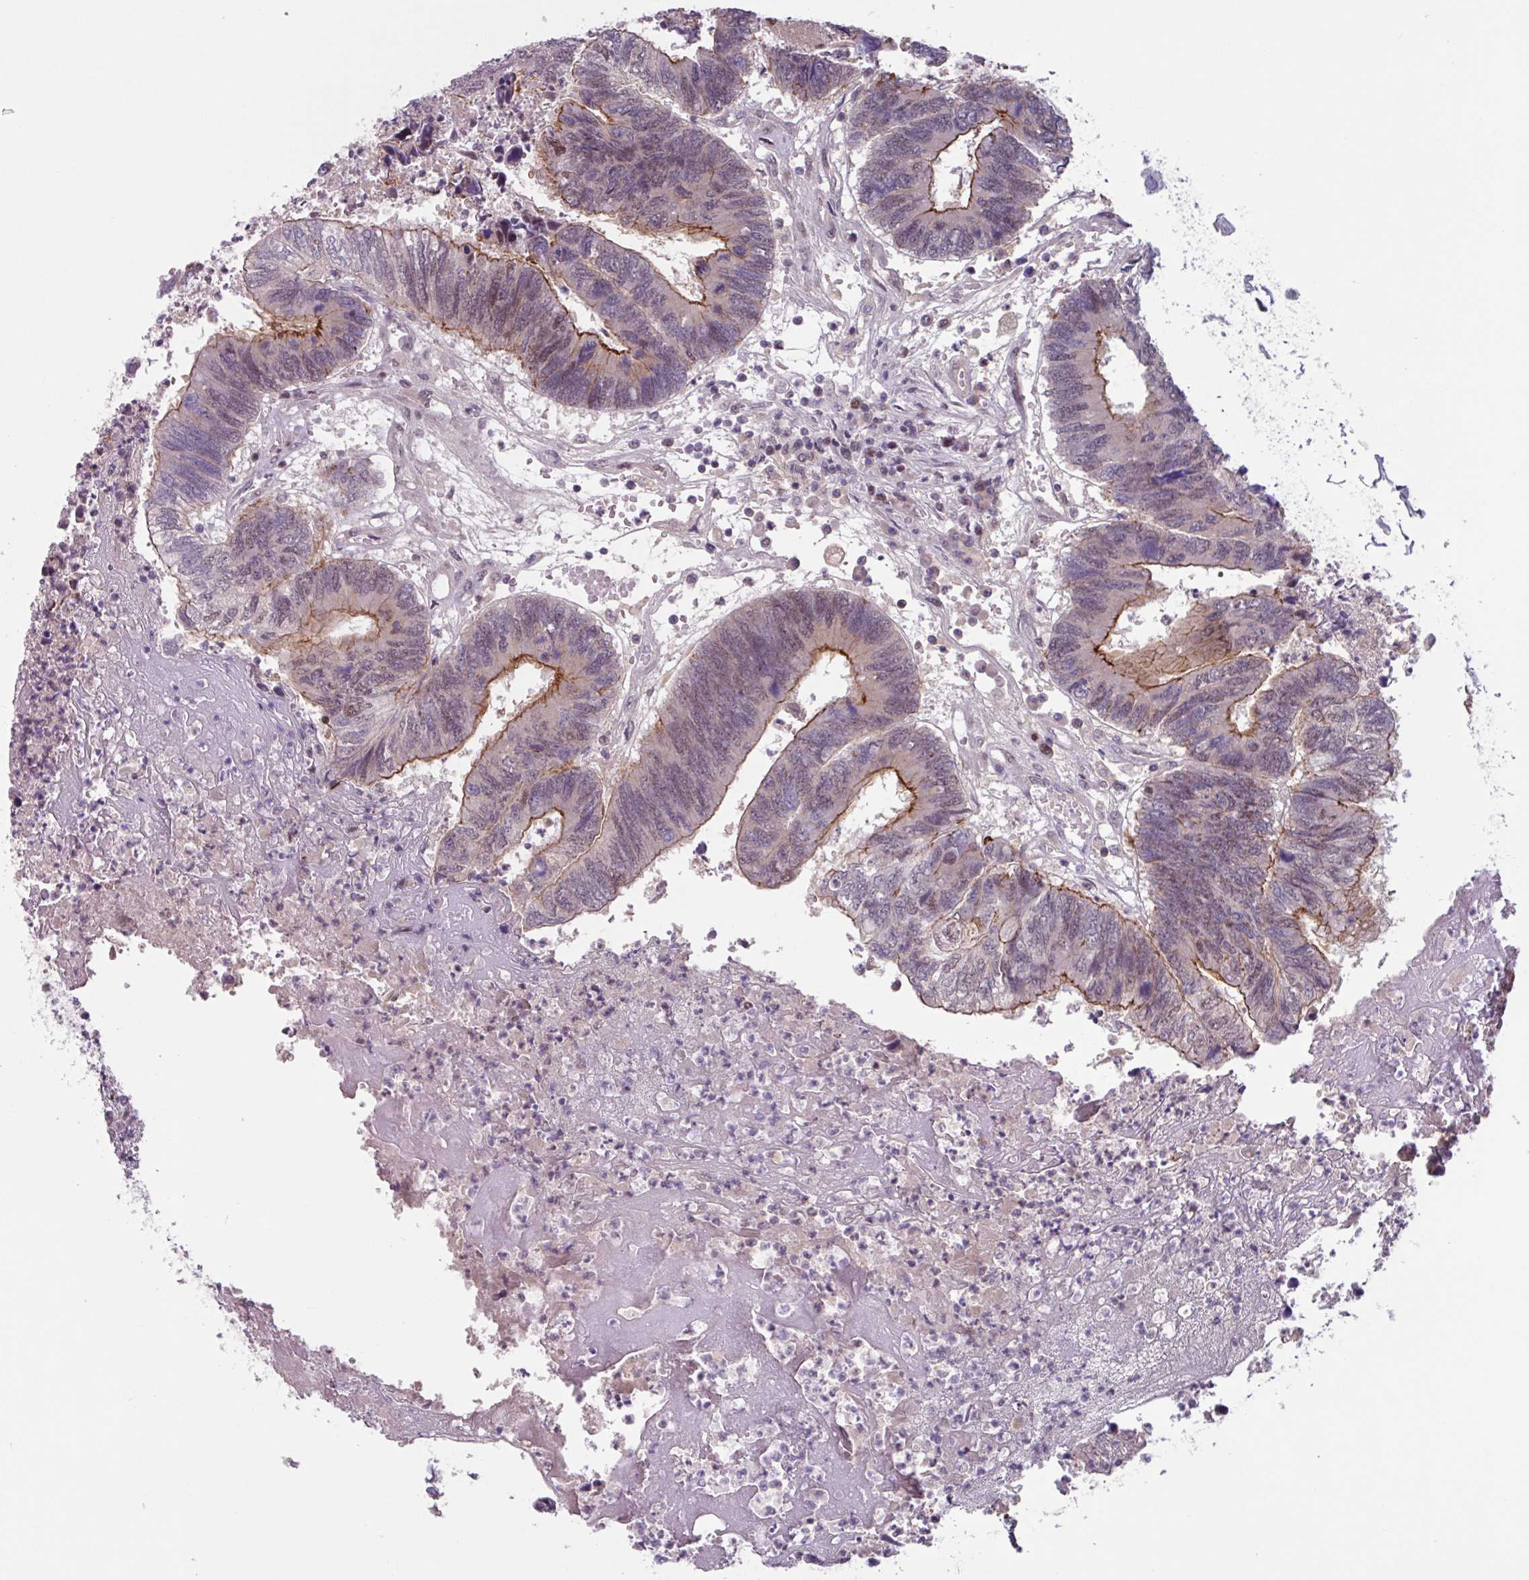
{"staining": {"intensity": "moderate", "quantity": "25%-75%", "location": "cytoplasmic/membranous"}, "tissue": "colorectal cancer", "cell_type": "Tumor cells", "image_type": "cancer", "snomed": [{"axis": "morphology", "description": "Adenocarcinoma, NOS"}, {"axis": "topography", "description": "Colon"}], "caption": "A brown stain highlights moderate cytoplasmic/membranous expression of a protein in colorectal cancer (adenocarcinoma) tumor cells. The staining was performed using DAB, with brown indicating positive protein expression. Nuclei are stained blue with hematoxylin.", "gene": "ZNF575", "patient": {"sex": "female", "age": 67}}